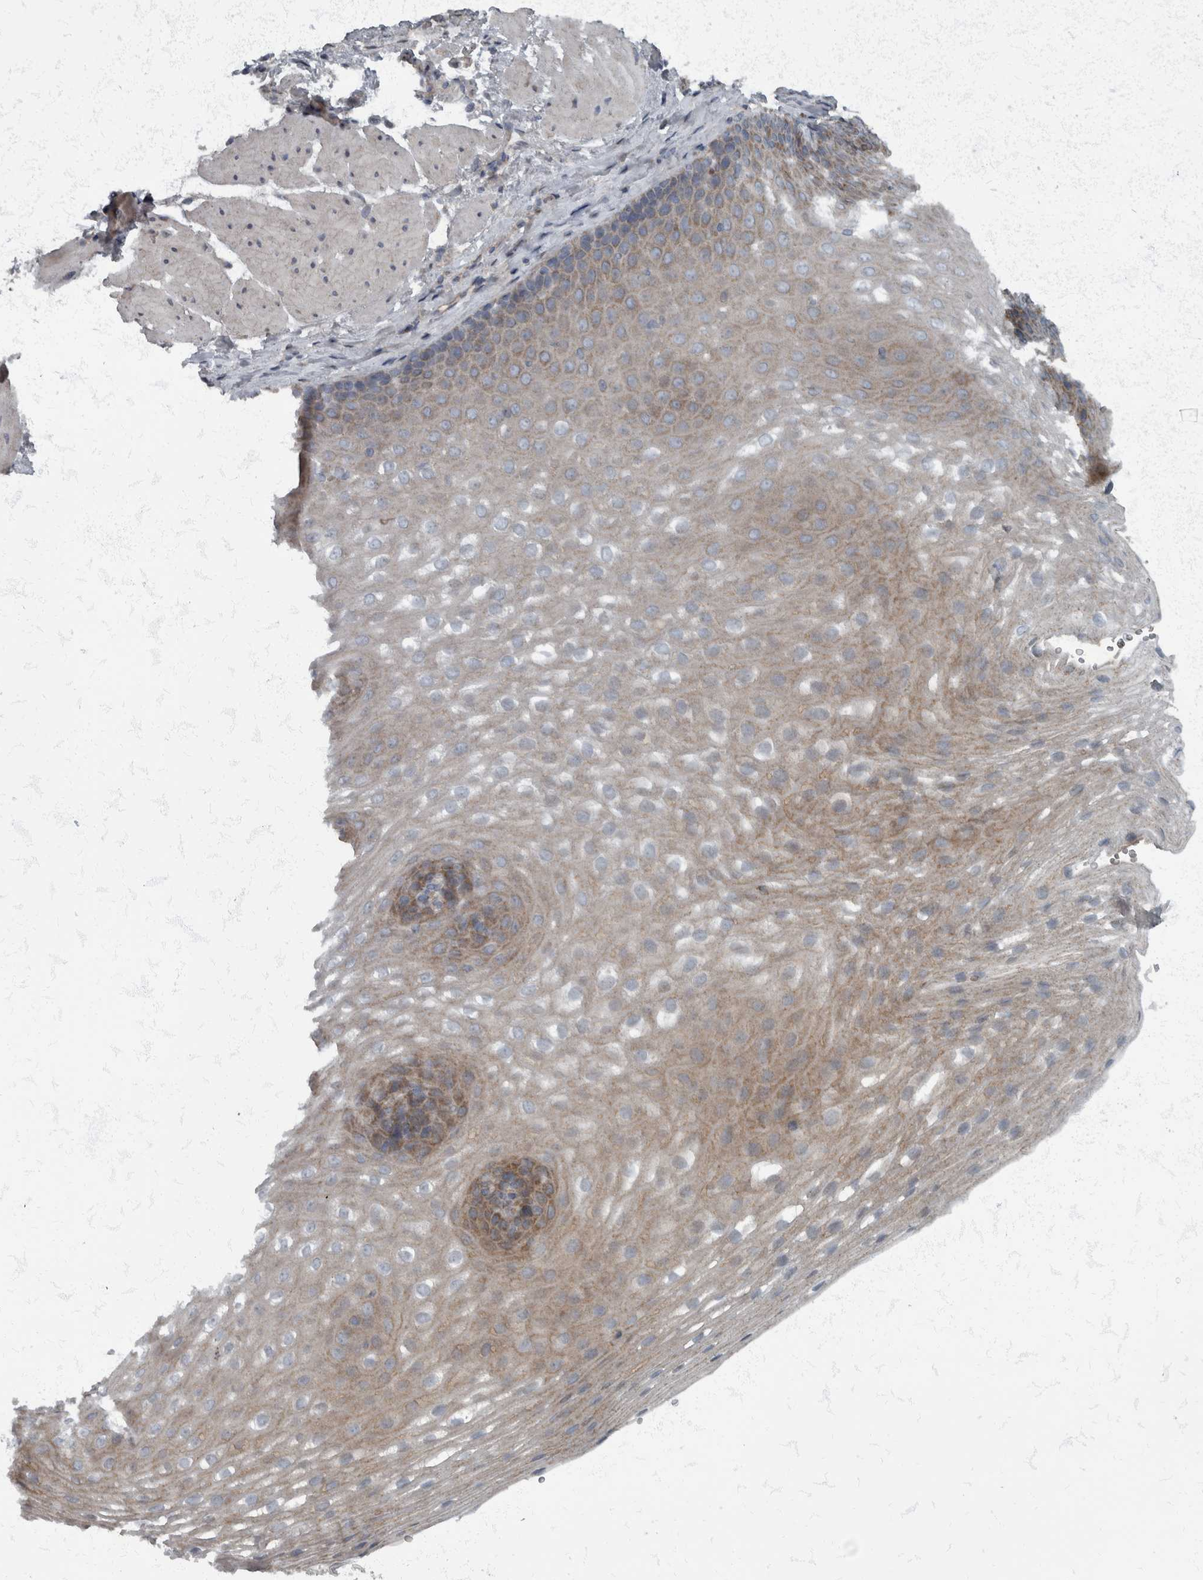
{"staining": {"intensity": "moderate", "quantity": "25%-75%", "location": "cytoplasmic/membranous"}, "tissue": "esophagus", "cell_type": "Squamous epithelial cells", "image_type": "normal", "snomed": [{"axis": "morphology", "description": "Normal tissue, NOS"}, {"axis": "topography", "description": "Esophagus"}], "caption": "Approximately 25%-75% of squamous epithelial cells in normal human esophagus demonstrate moderate cytoplasmic/membranous protein staining as visualized by brown immunohistochemical staining.", "gene": "RABGGTB", "patient": {"sex": "female", "age": 66}}